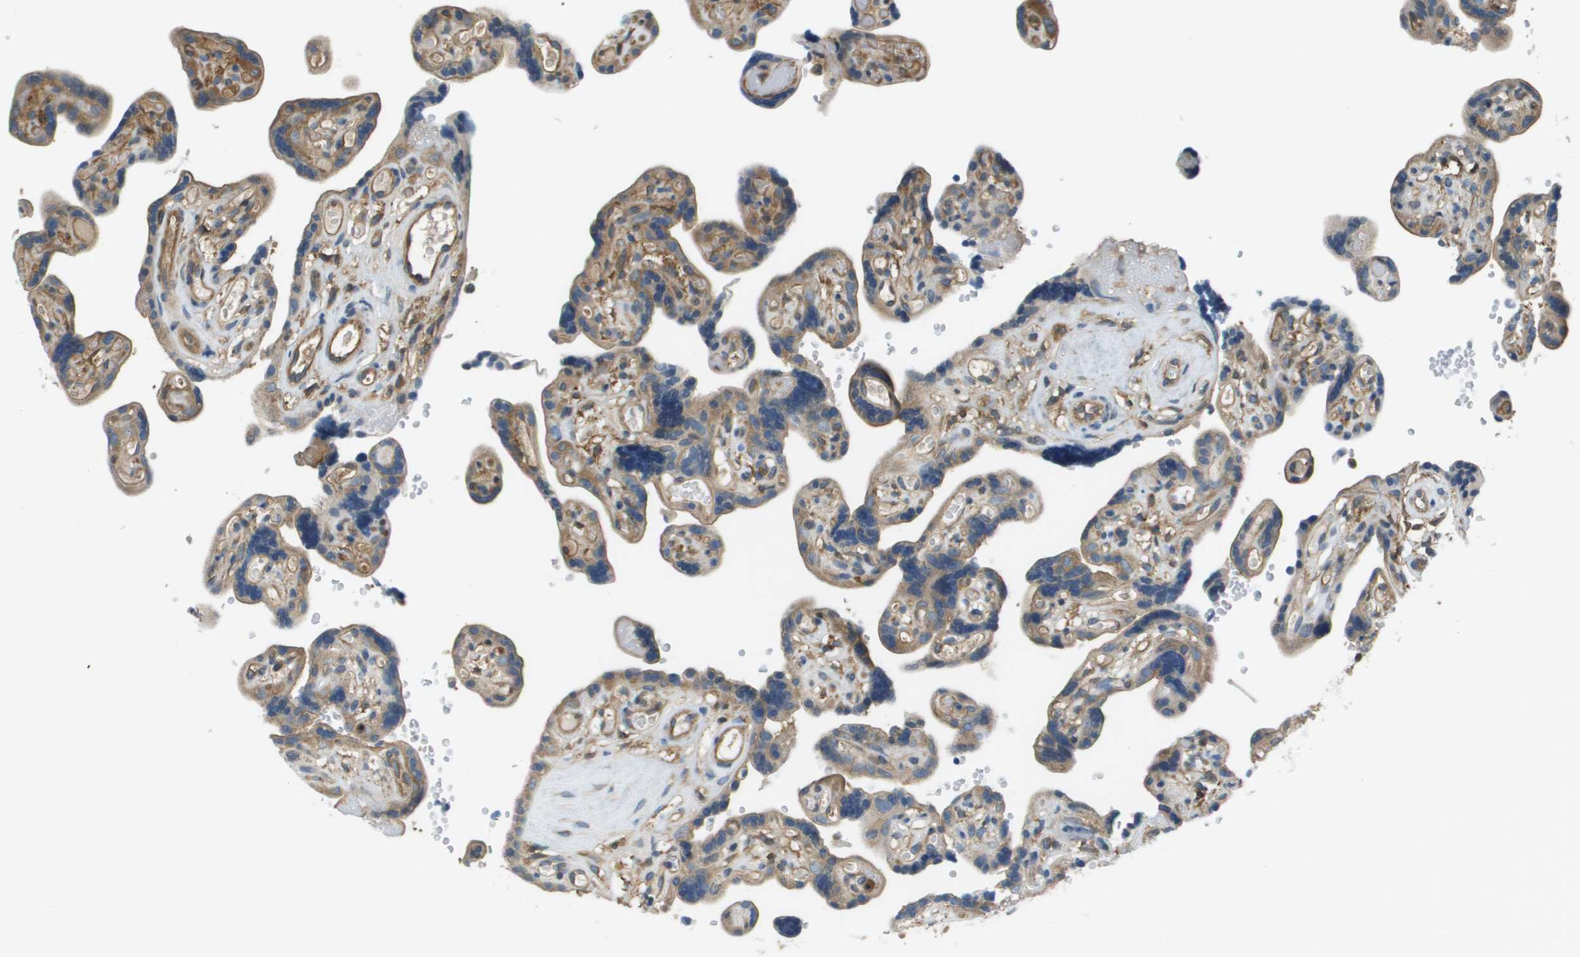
{"staining": {"intensity": "moderate", "quantity": ">75%", "location": "cytoplasmic/membranous"}, "tissue": "placenta", "cell_type": "Decidual cells", "image_type": "normal", "snomed": [{"axis": "morphology", "description": "Normal tissue, NOS"}, {"axis": "topography", "description": "Placenta"}], "caption": "IHC (DAB) staining of normal placenta shows moderate cytoplasmic/membranous protein expression in about >75% of decidual cells. (DAB (3,3'-diaminobenzidine) IHC, brown staining for protein, blue staining for nuclei).", "gene": "CORO1B", "patient": {"sex": "female", "age": 30}}